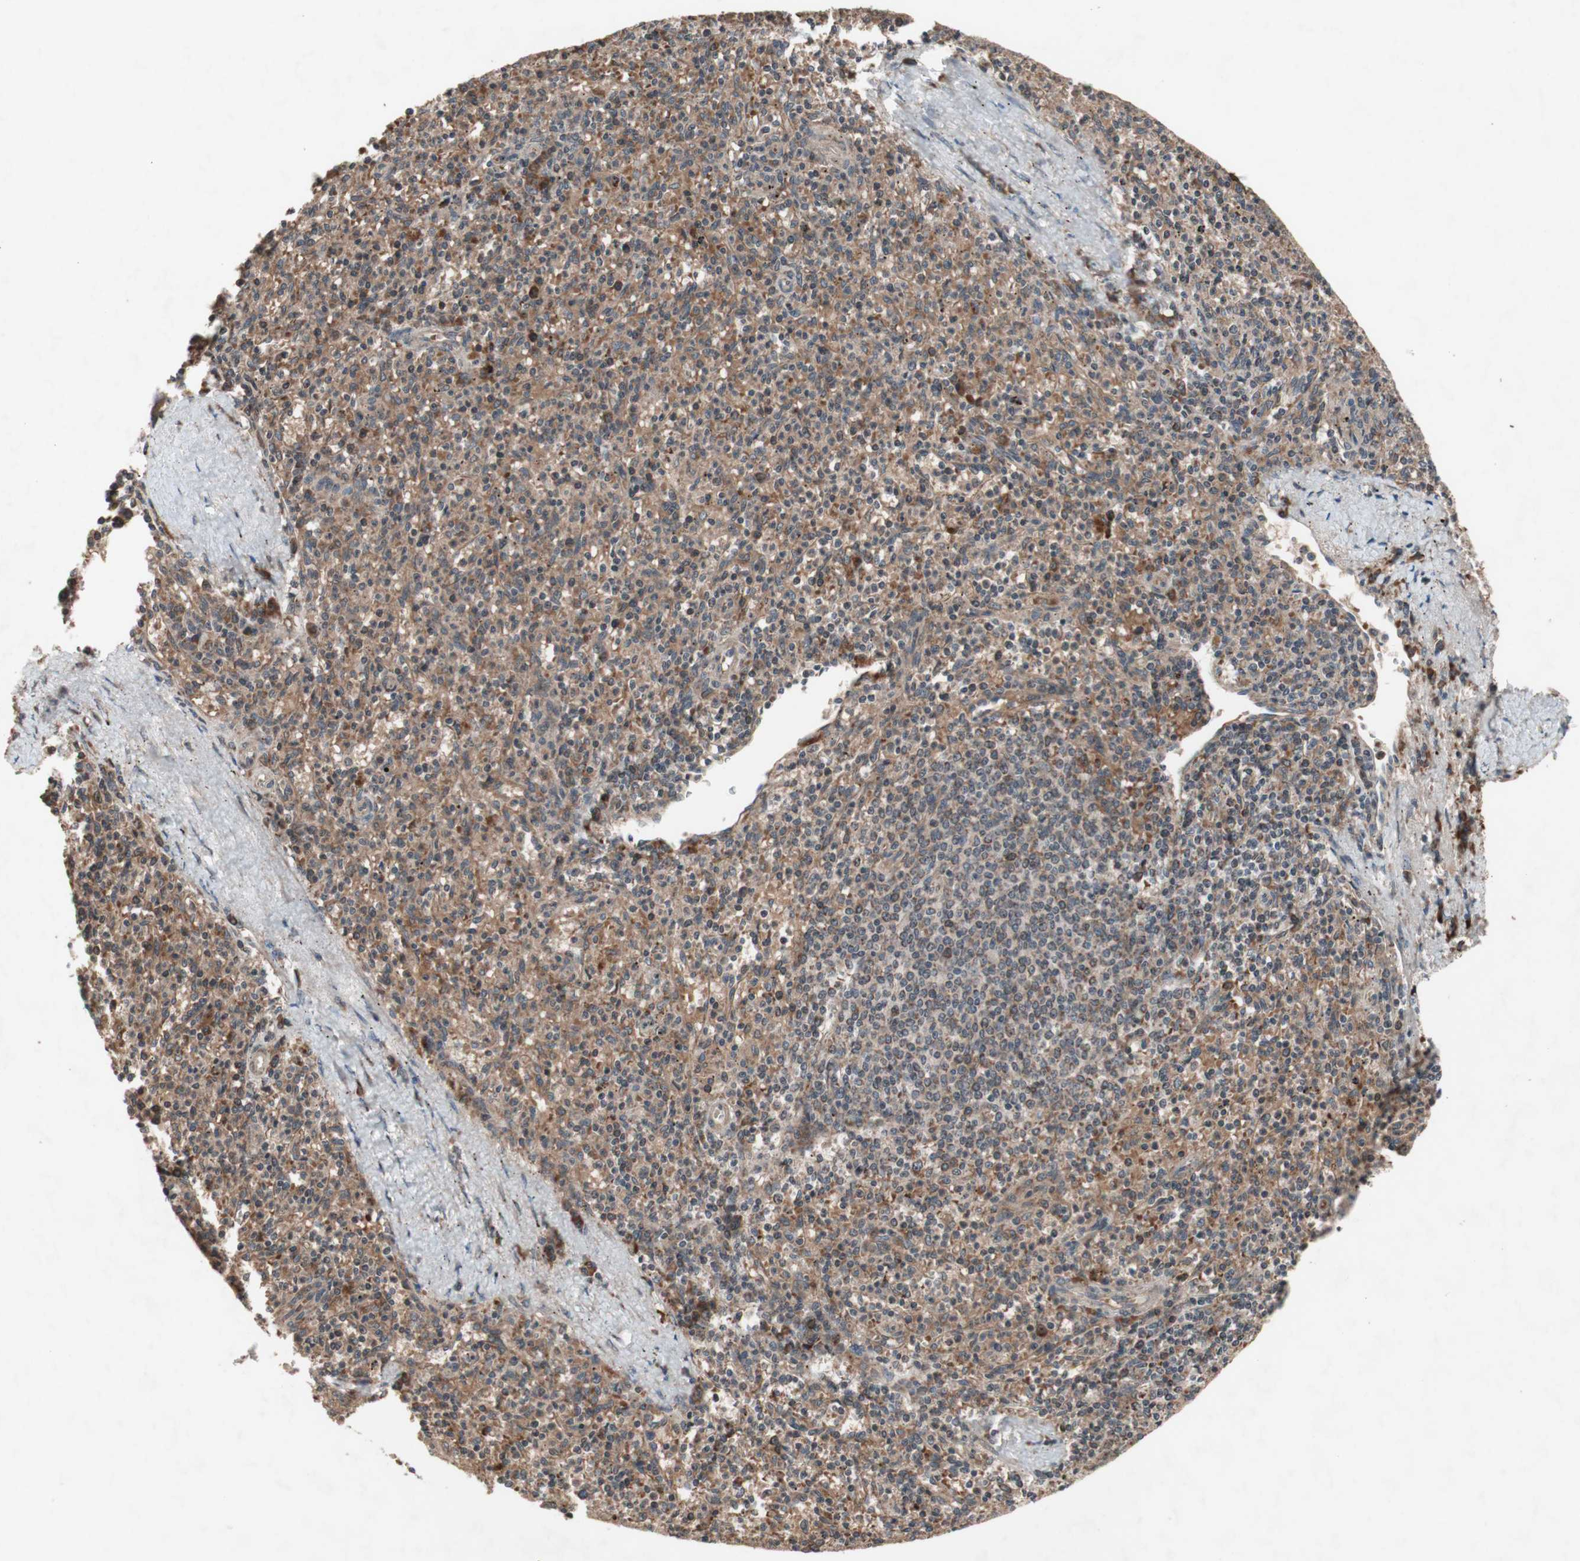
{"staining": {"intensity": "moderate", "quantity": ">75%", "location": "cytoplasmic/membranous"}, "tissue": "spleen", "cell_type": "Cells in red pulp", "image_type": "normal", "snomed": [{"axis": "morphology", "description": "Normal tissue, NOS"}, {"axis": "topography", "description": "Spleen"}], "caption": "A brown stain labels moderate cytoplasmic/membranous positivity of a protein in cells in red pulp of normal human spleen.", "gene": "DDOST", "patient": {"sex": "male", "age": 72}}